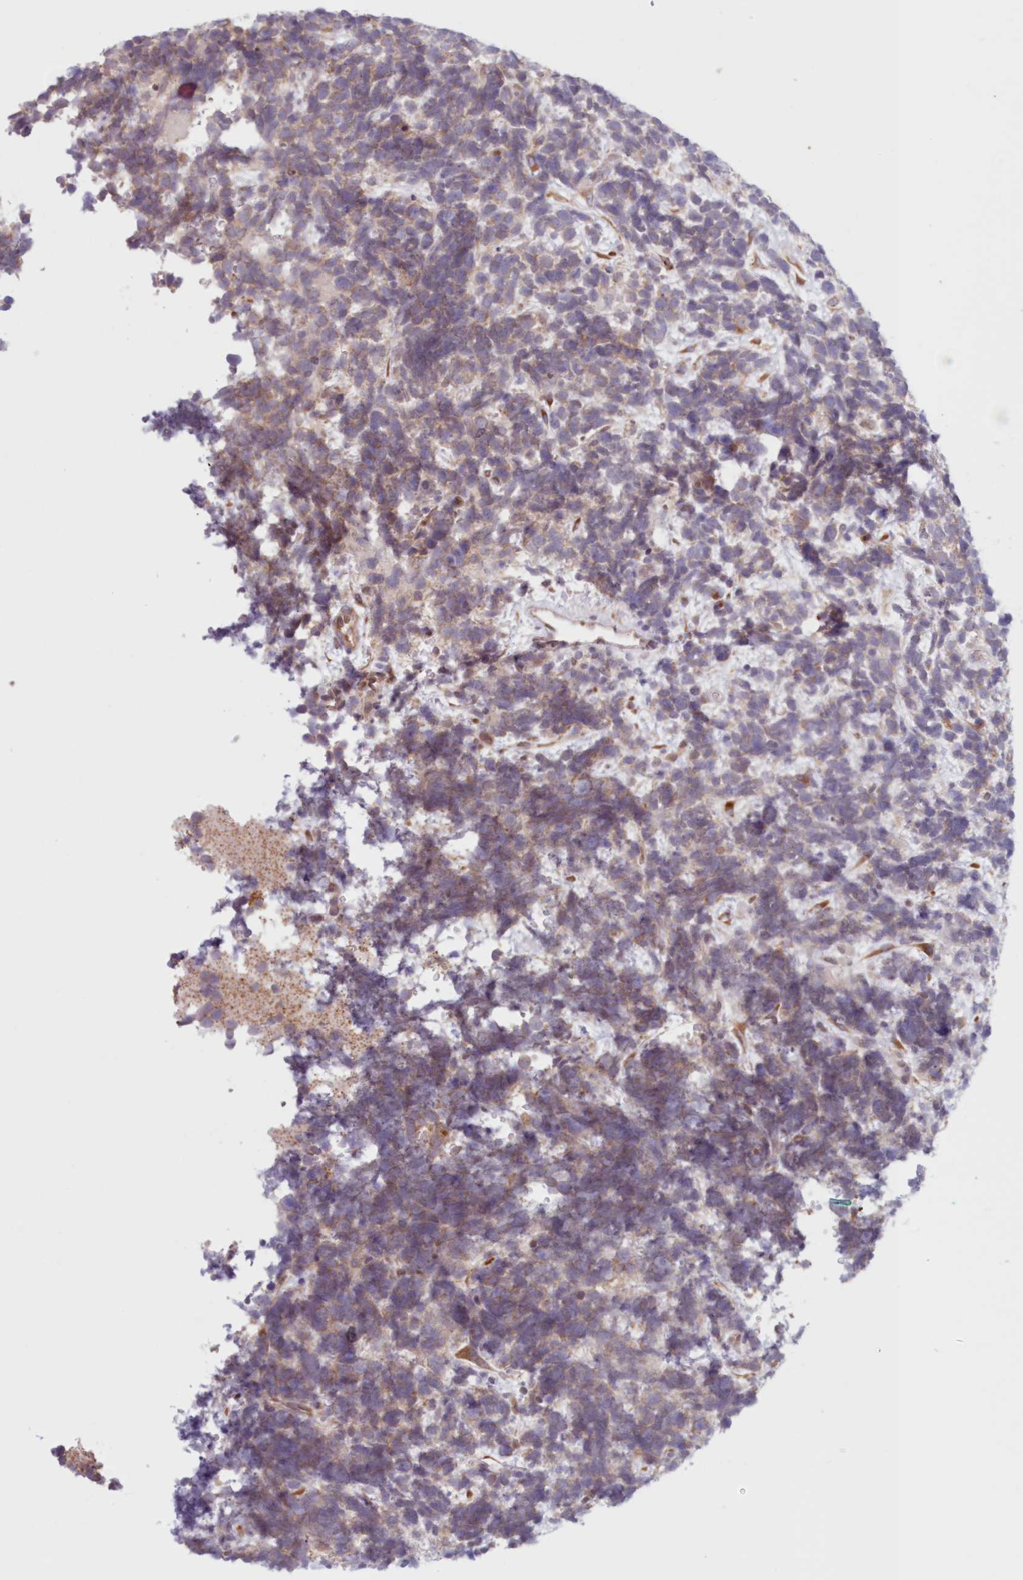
{"staining": {"intensity": "moderate", "quantity": "25%-75%", "location": "cytoplasmic/membranous"}, "tissue": "urothelial cancer", "cell_type": "Tumor cells", "image_type": "cancer", "snomed": [{"axis": "morphology", "description": "Urothelial carcinoma, High grade"}, {"axis": "topography", "description": "Urinary bladder"}], "caption": "Immunohistochemistry (IHC) histopathology image of high-grade urothelial carcinoma stained for a protein (brown), which displays medium levels of moderate cytoplasmic/membranous expression in approximately 25%-75% of tumor cells.", "gene": "PCYOX1L", "patient": {"sex": "female", "age": 82}}